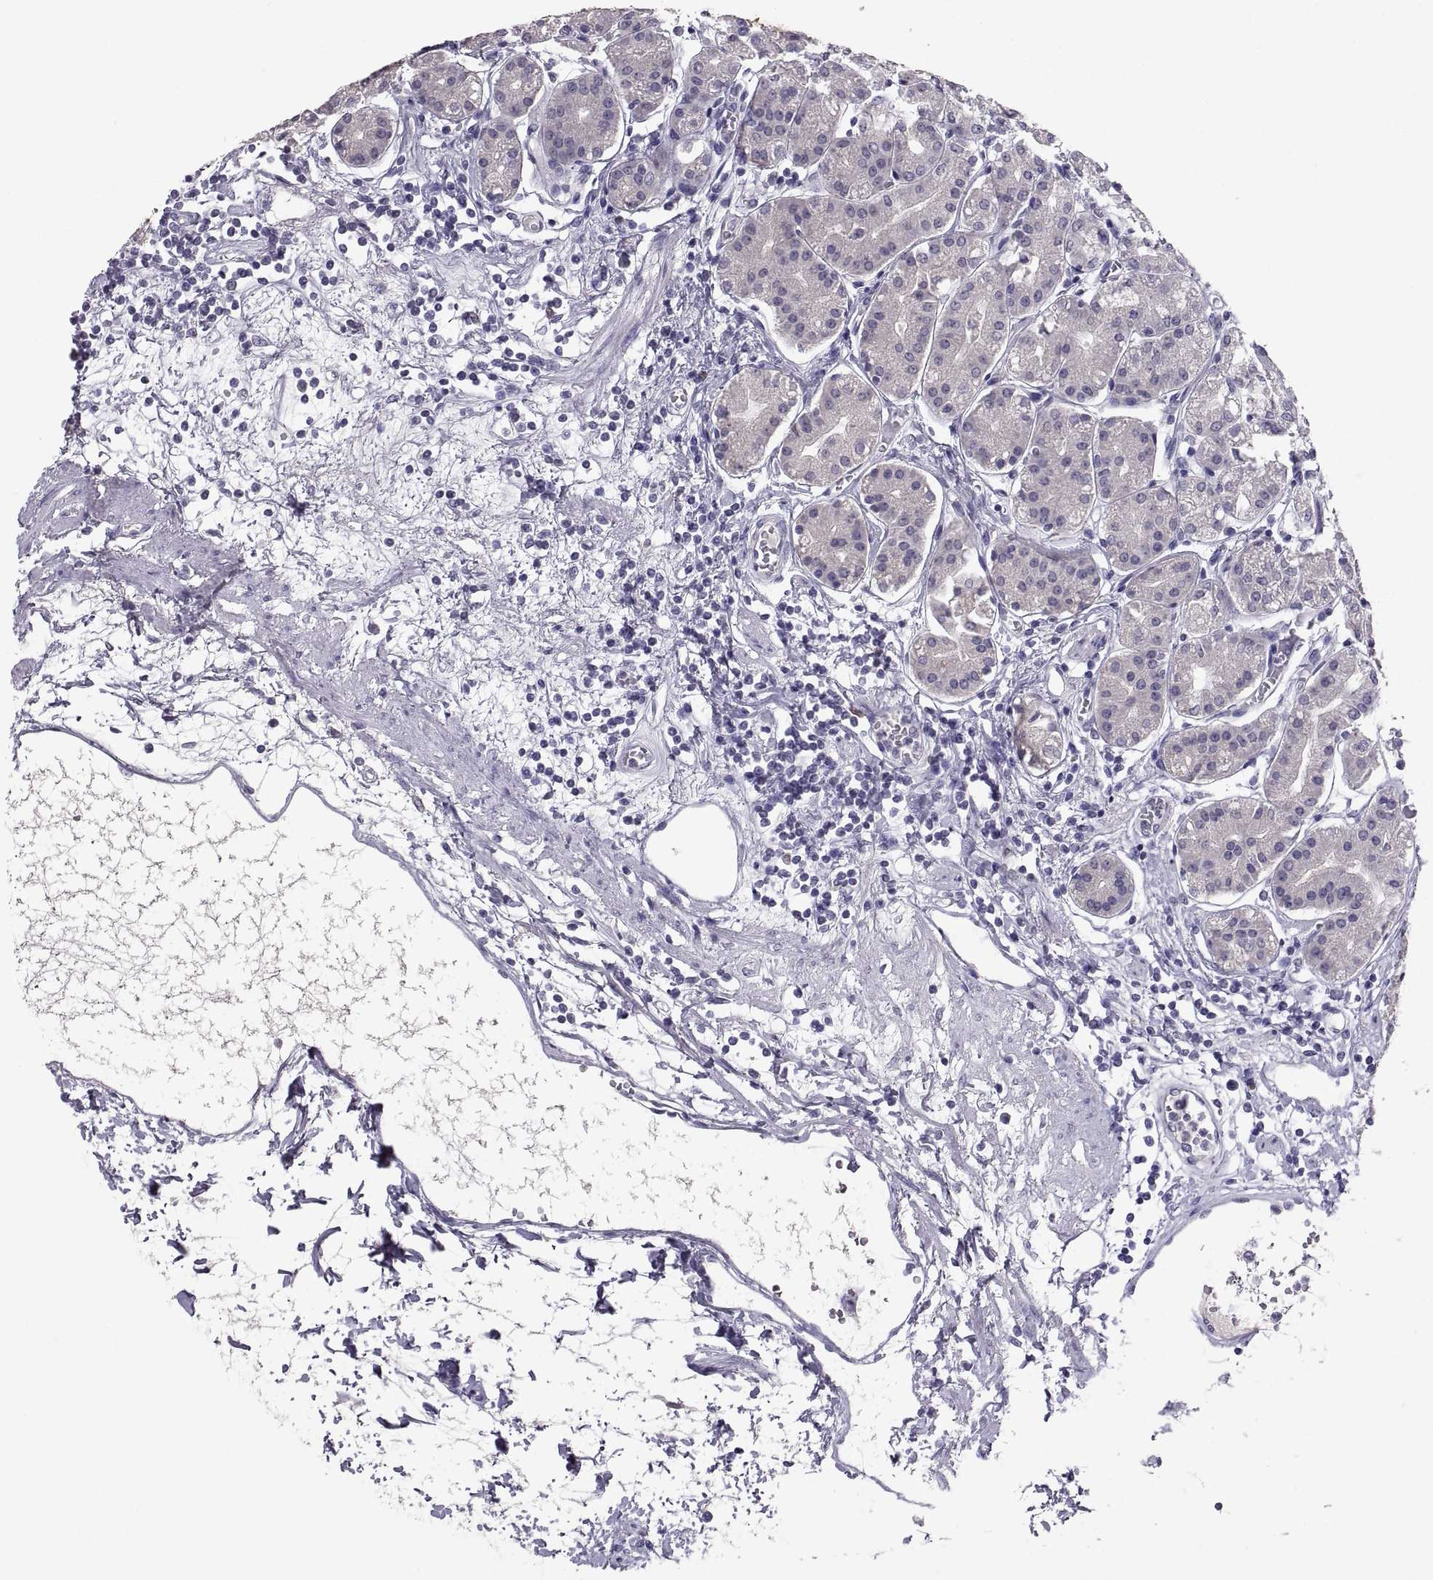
{"staining": {"intensity": "negative", "quantity": "none", "location": "none"}, "tissue": "stomach", "cell_type": "Glandular cells", "image_type": "normal", "snomed": [{"axis": "morphology", "description": "Normal tissue, NOS"}, {"axis": "topography", "description": "Skeletal muscle"}, {"axis": "topography", "description": "Stomach"}], "caption": "This is an immunohistochemistry image of normal human stomach. There is no positivity in glandular cells.", "gene": "SOX21", "patient": {"sex": "female", "age": 57}}